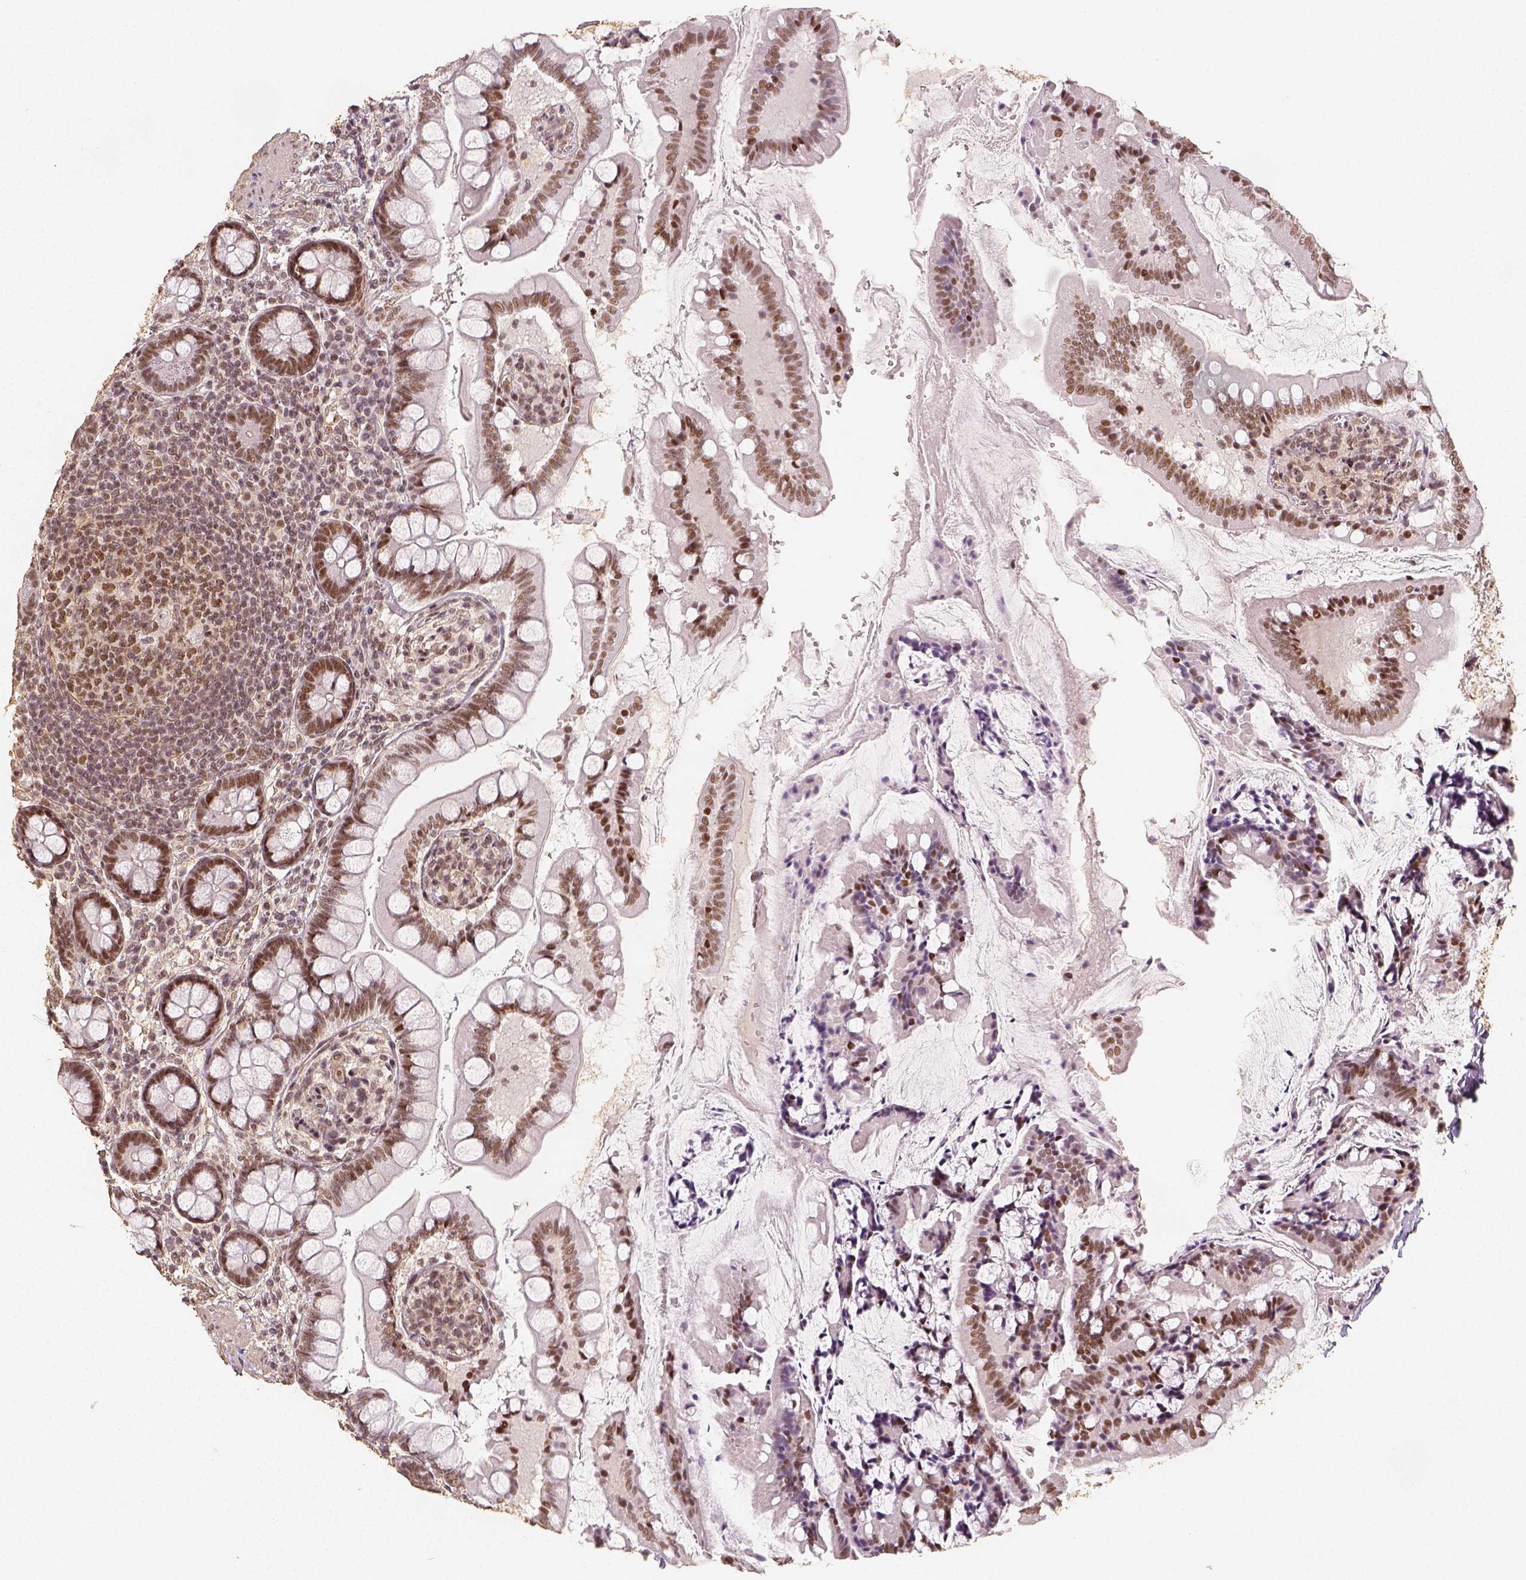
{"staining": {"intensity": "moderate", "quantity": ">75%", "location": "nuclear"}, "tissue": "small intestine", "cell_type": "Glandular cells", "image_type": "normal", "snomed": [{"axis": "morphology", "description": "Normal tissue, NOS"}, {"axis": "topography", "description": "Small intestine"}], "caption": "The photomicrograph exhibits staining of benign small intestine, revealing moderate nuclear protein expression (brown color) within glandular cells.", "gene": "HDAC1", "patient": {"sex": "female", "age": 56}}